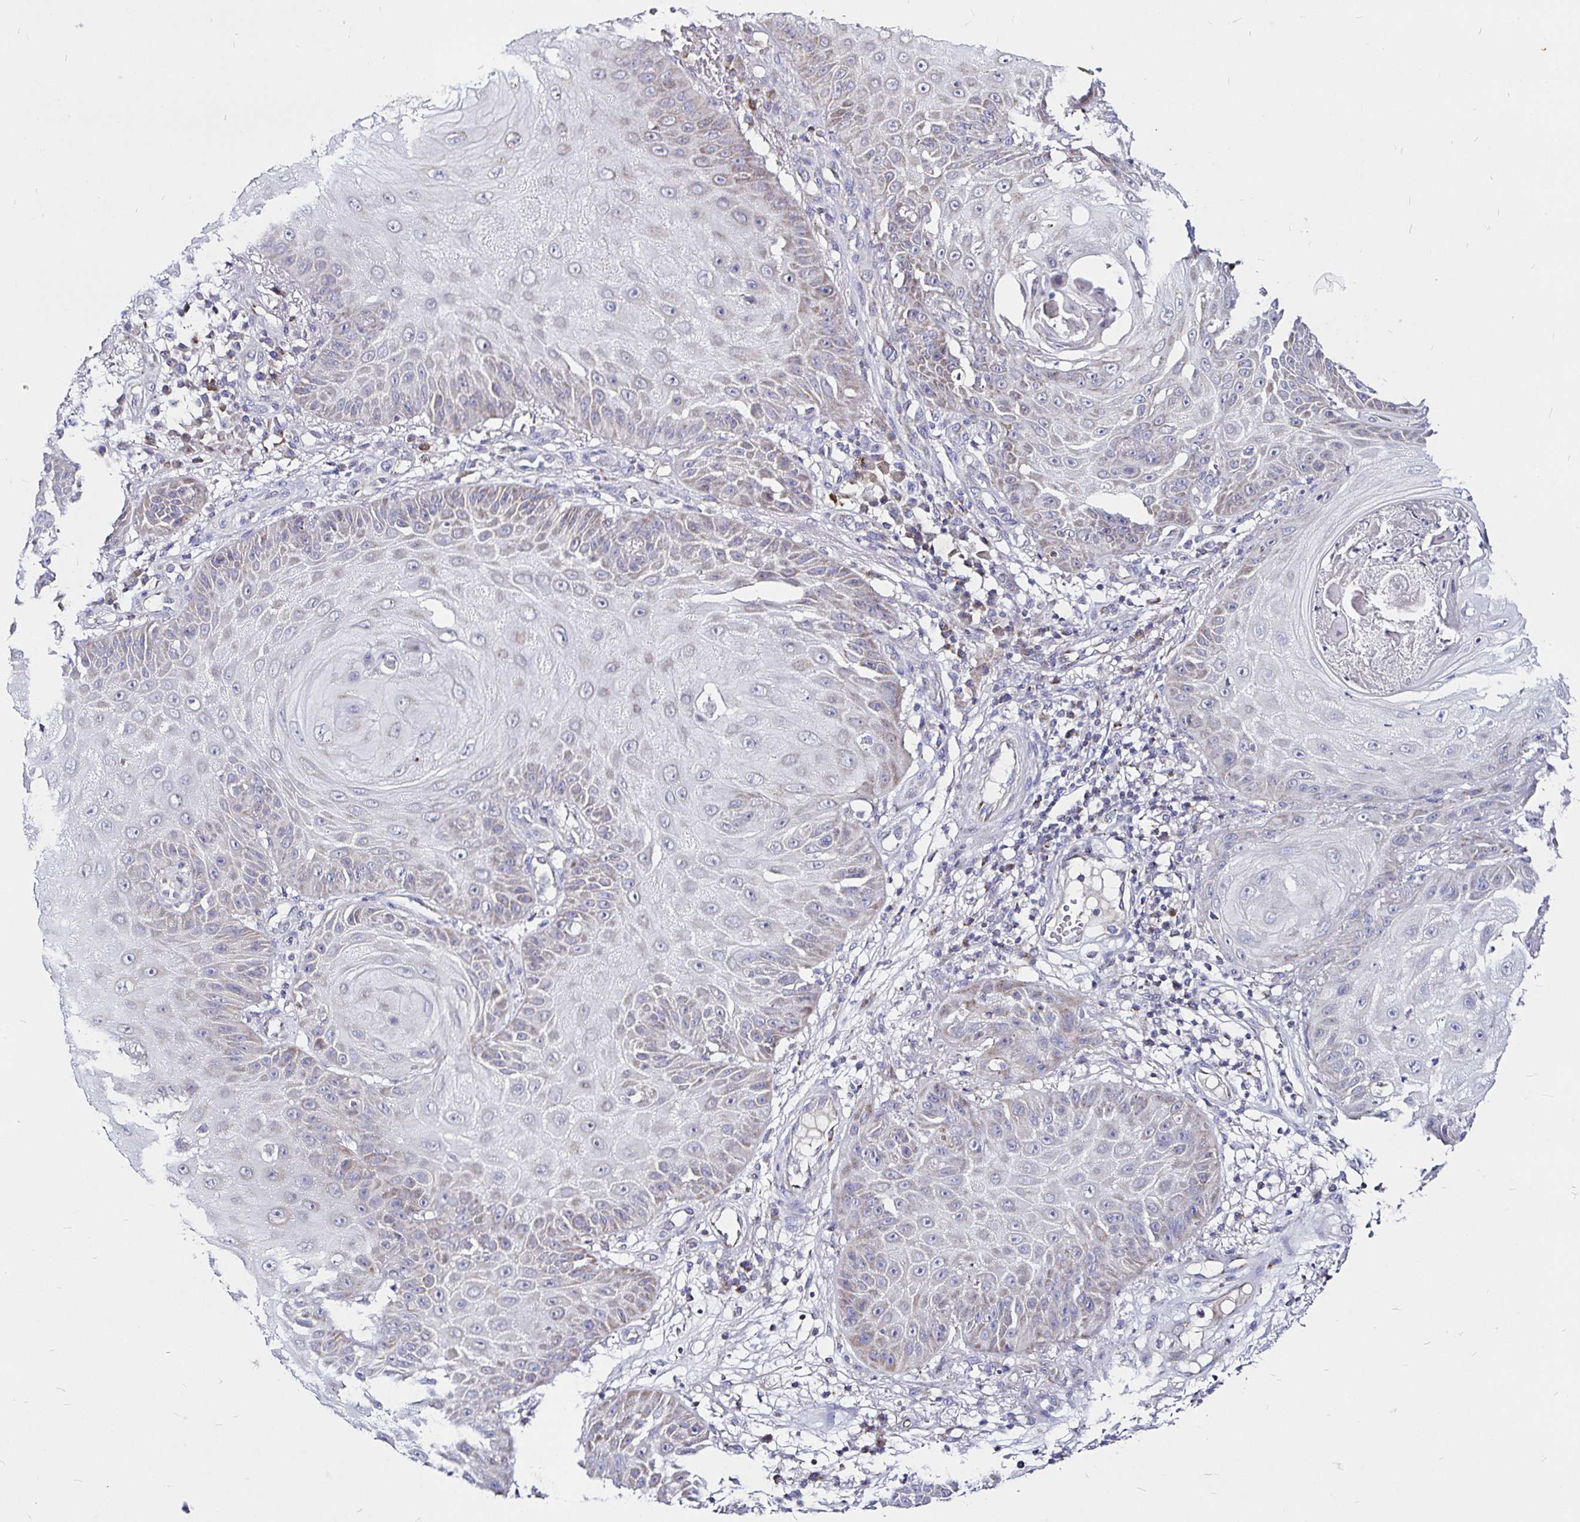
{"staining": {"intensity": "negative", "quantity": "none", "location": "none"}, "tissue": "skin cancer", "cell_type": "Tumor cells", "image_type": "cancer", "snomed": [{"axis": "morphology", "description": "Squamous cell carcinoma, NOS"}, {"axis": "topography", "description": "Skin"}], "caption": "The photomicrograph demonstrates no staining of tumor cells in skin cancer (squamous cell carcinoma).", "gene": "PGAM2", "patient": {"sex": "male", "age": 70}}